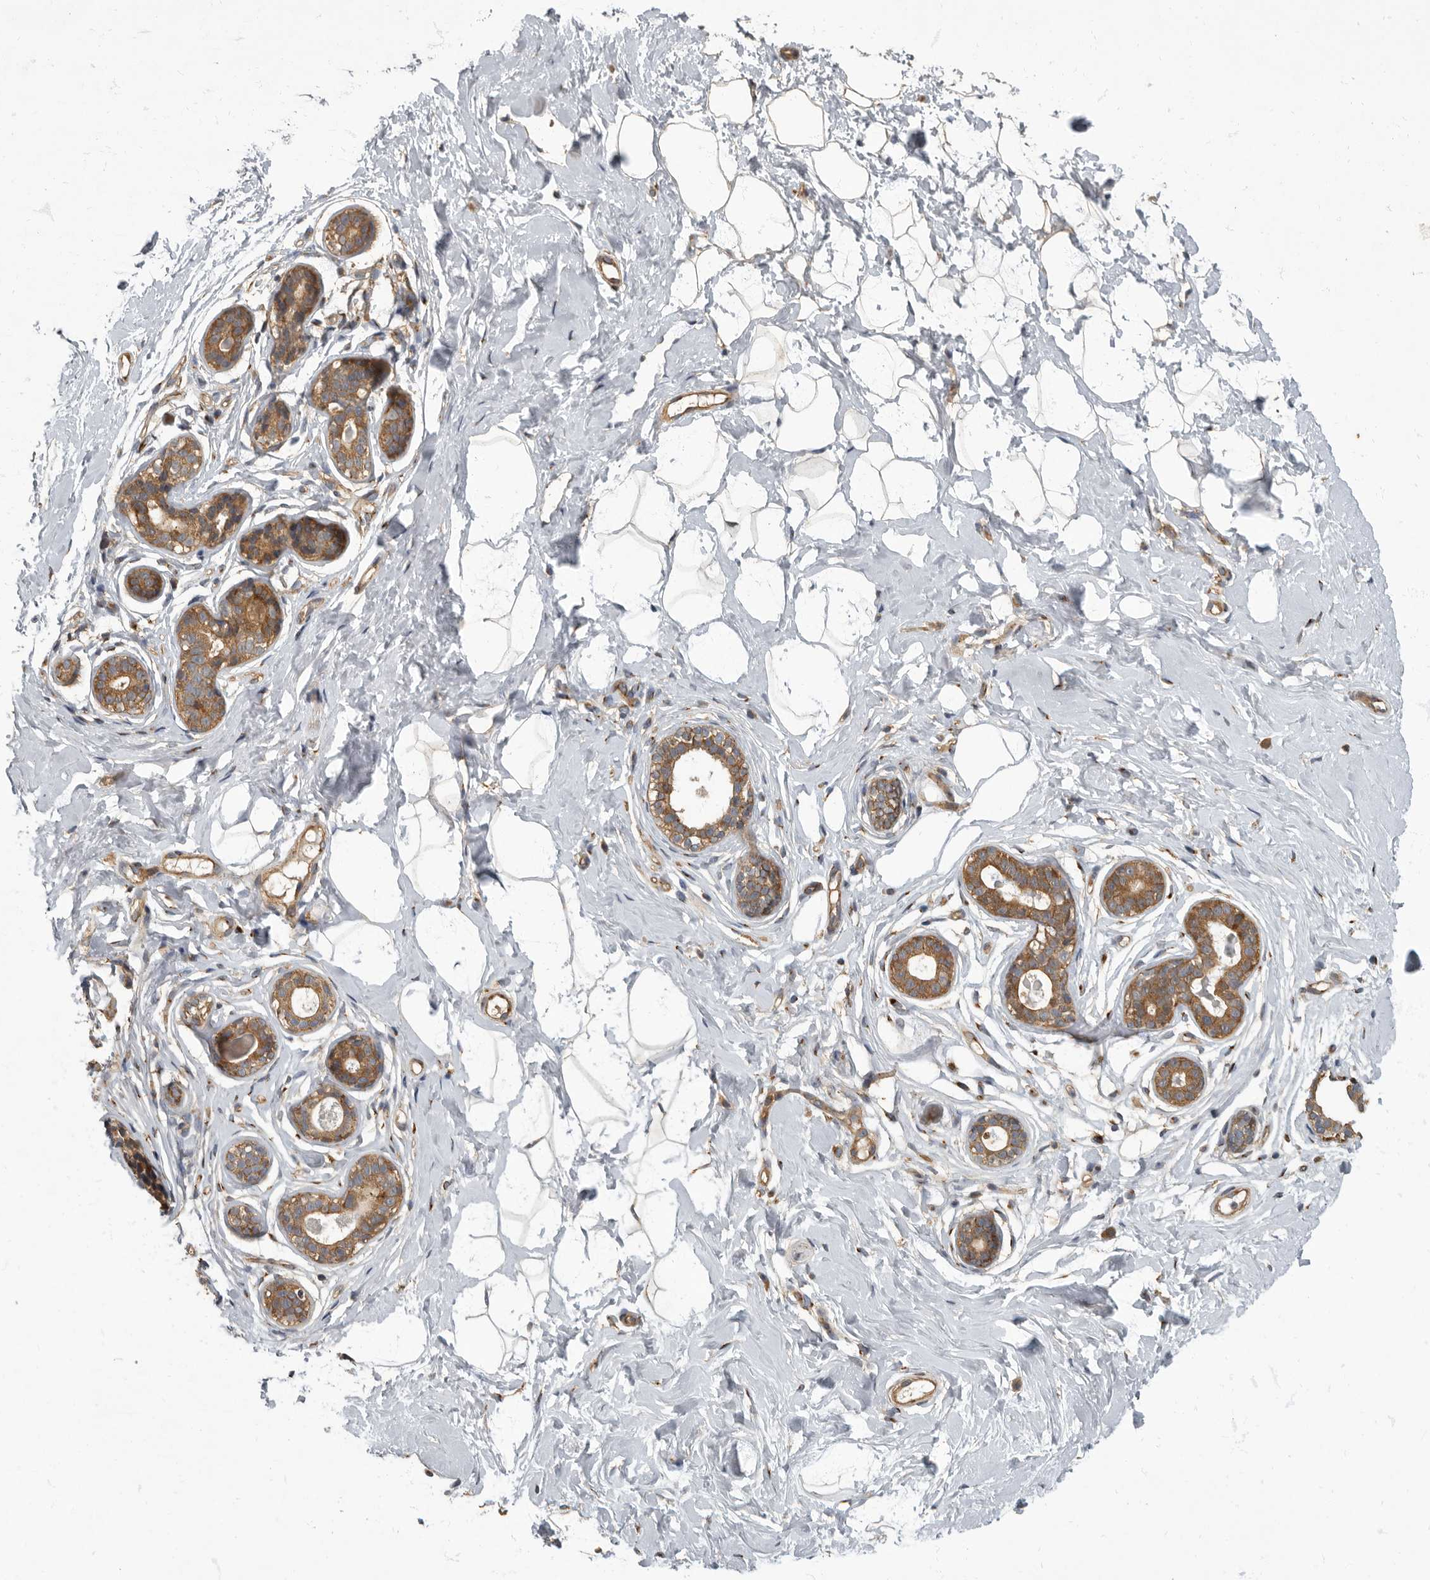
{"staining": {"intensity": "moderate", "quantity": ">75%", "location": "cytoplasmic/membranous"}, "tissue": "breast", "cell_type": "Adipocytes", "image_type": "normal", "snomed": [{"axis": "morphology", "description": "Normal tissue, NOS"}, {"axis": "morphology", "description": "Adenoma, NOS"}, {"axis": "topography", "description": "Breast"}], "caption": "Moderate cytoplasmic/membranous protein staining is appreciated in approximately >75% of adipocytes in breast. Immunohistochemistry (ihc) stains the protein in brown and the nuclei are stained blue.", "gene": "IQCK", "patient": {"sex": "female", "age": 23}}